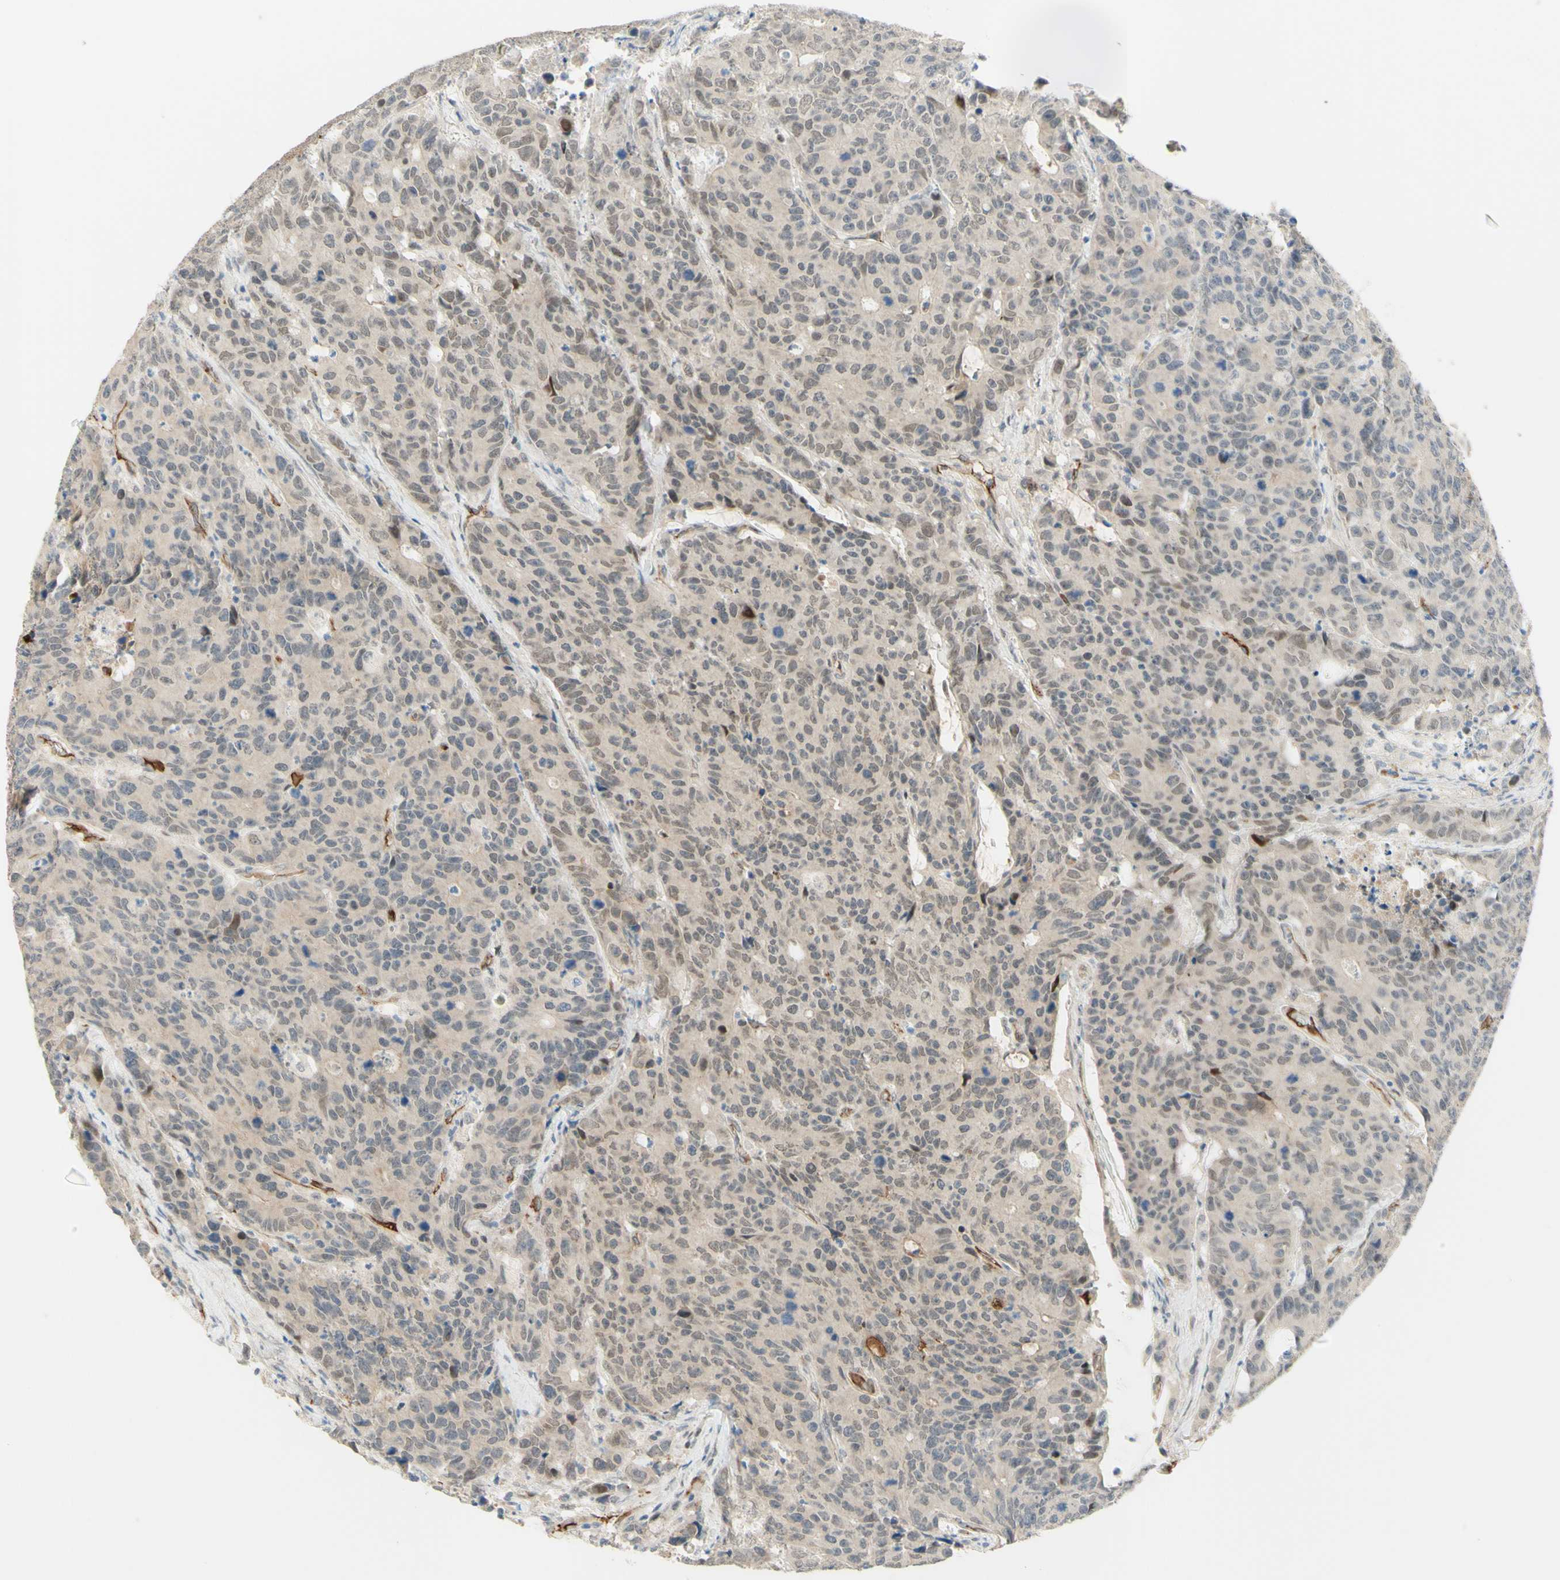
{"staining": {"intensity": "weak", "quantity": "25%-75%", "location": "nuclear"}, "tissue": "colorectal cancer", "cell_type": "Tumor cells", "image_type": "cancer", "snomed": [{"axis": "morphology", "description": "Adenocarcinoma, NOS"}, {"axis": "topography", "description": "Colon"}], "caption": "This is a micrograph of immunohistochemistry staining of colorectal adenocarcinoma, which shows weak expression in the nuclear of tumor cells.", "gene": "ANGPT2", "patient": {"sex": "female", "age": 86}}